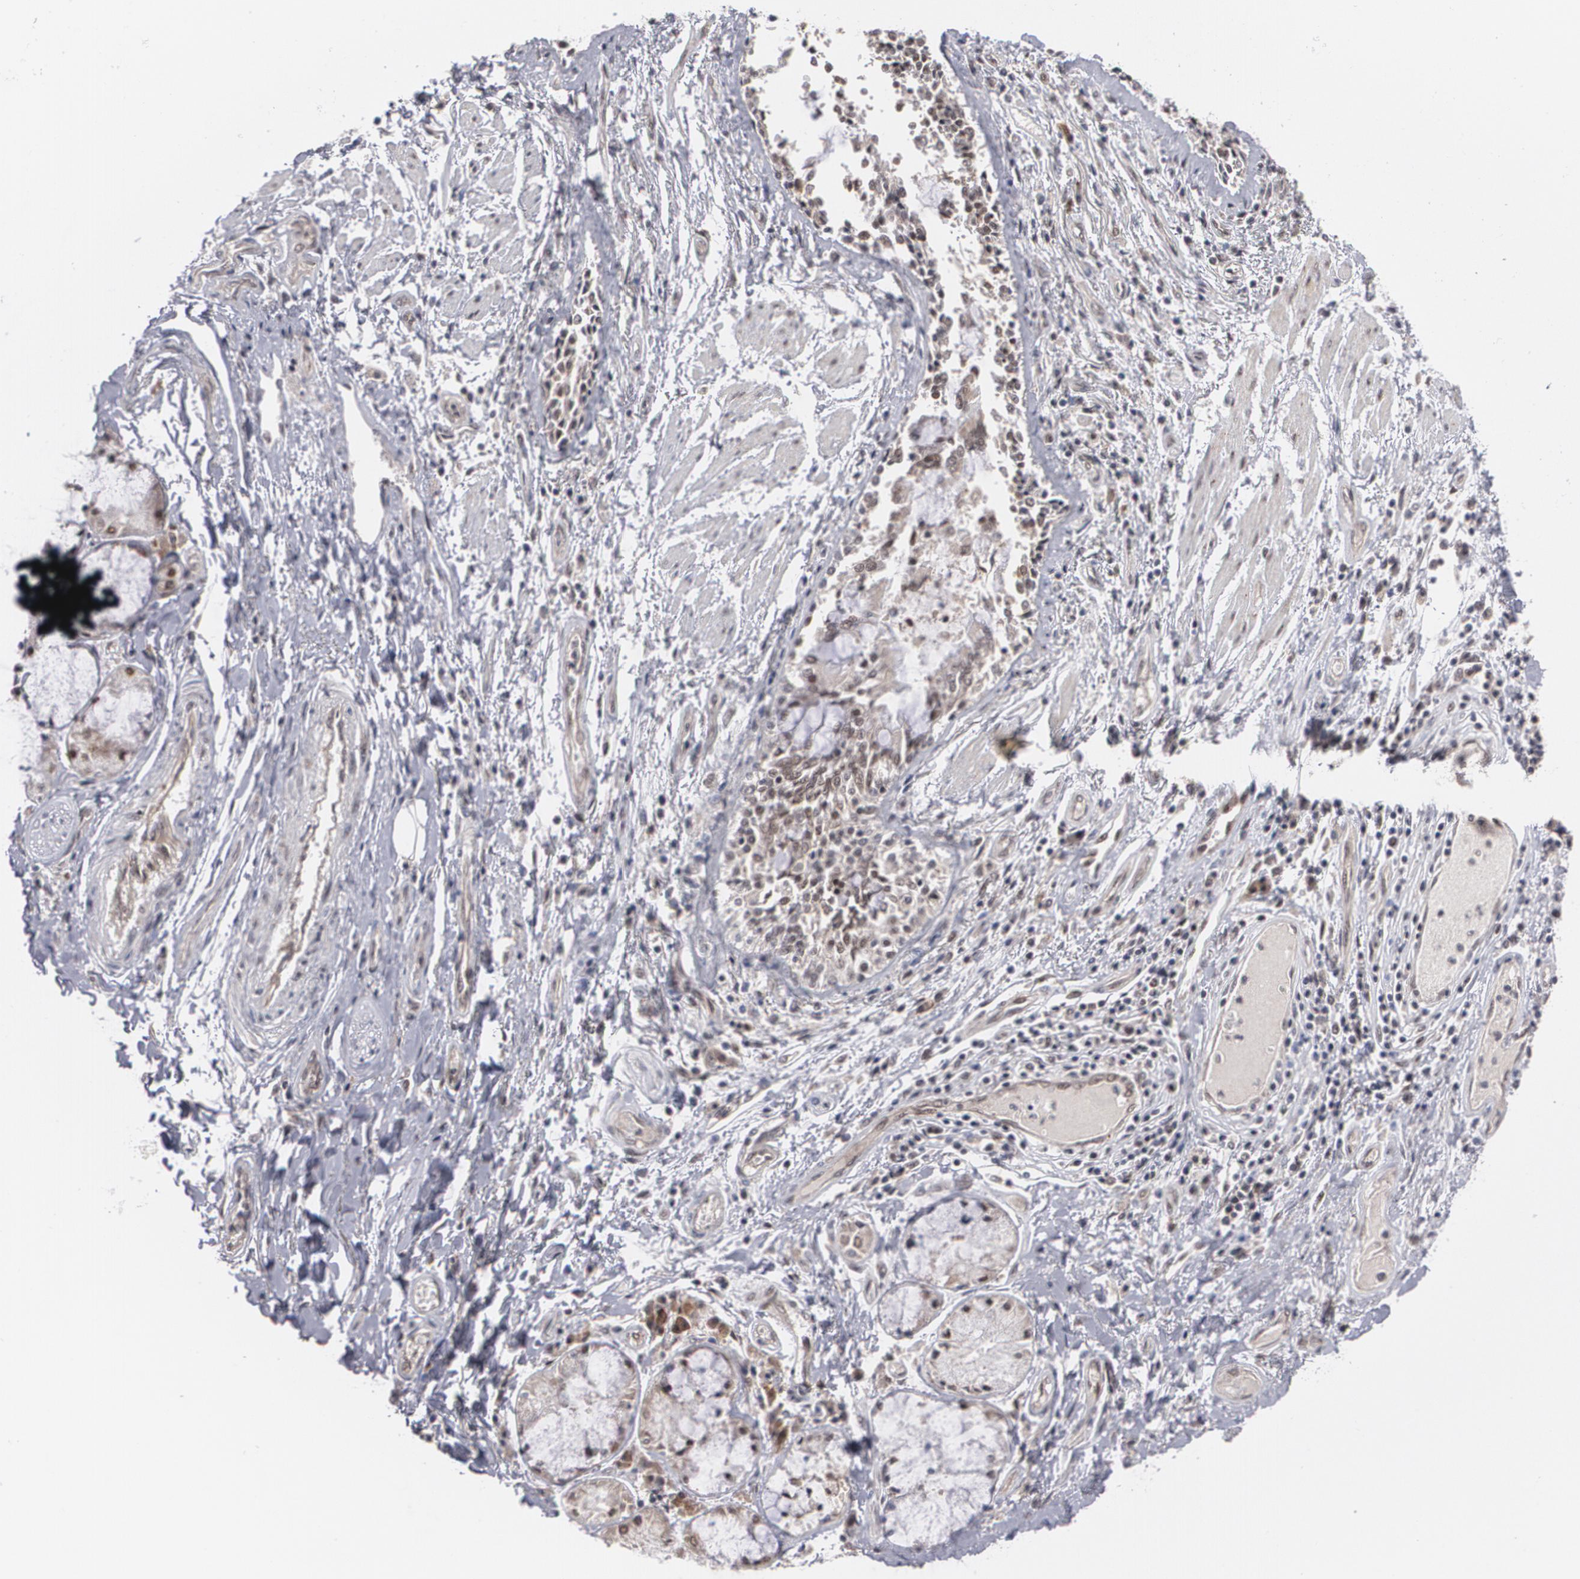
{"staining": {"intensity": "moderate", "quantity": ">75%", "location": "nuclear"}, "tissue": "bronchus", "cell_type": "Respiratory epithelial cells", "image_type": "normal", "snomed": [{"axis": "morphology", "description": "Normal tissue, NOS"}, {"axis": "topography", "description": "Cartilage tissue"}, {"axis": "topography", "description": "Bronchus"}, {"axis": "topography", "description": "Lung"}, {"axis": "topography", "description": "Peripheral nerve tissue"}], "caption": "DAB immunohistochemical staining of benign bronchus exhibits moderate nuclear protein staining in approximately >75% of respiratory epithelial cells.", "gene": "INTS6L", "patient": {"sex": "female", "age": 49}}